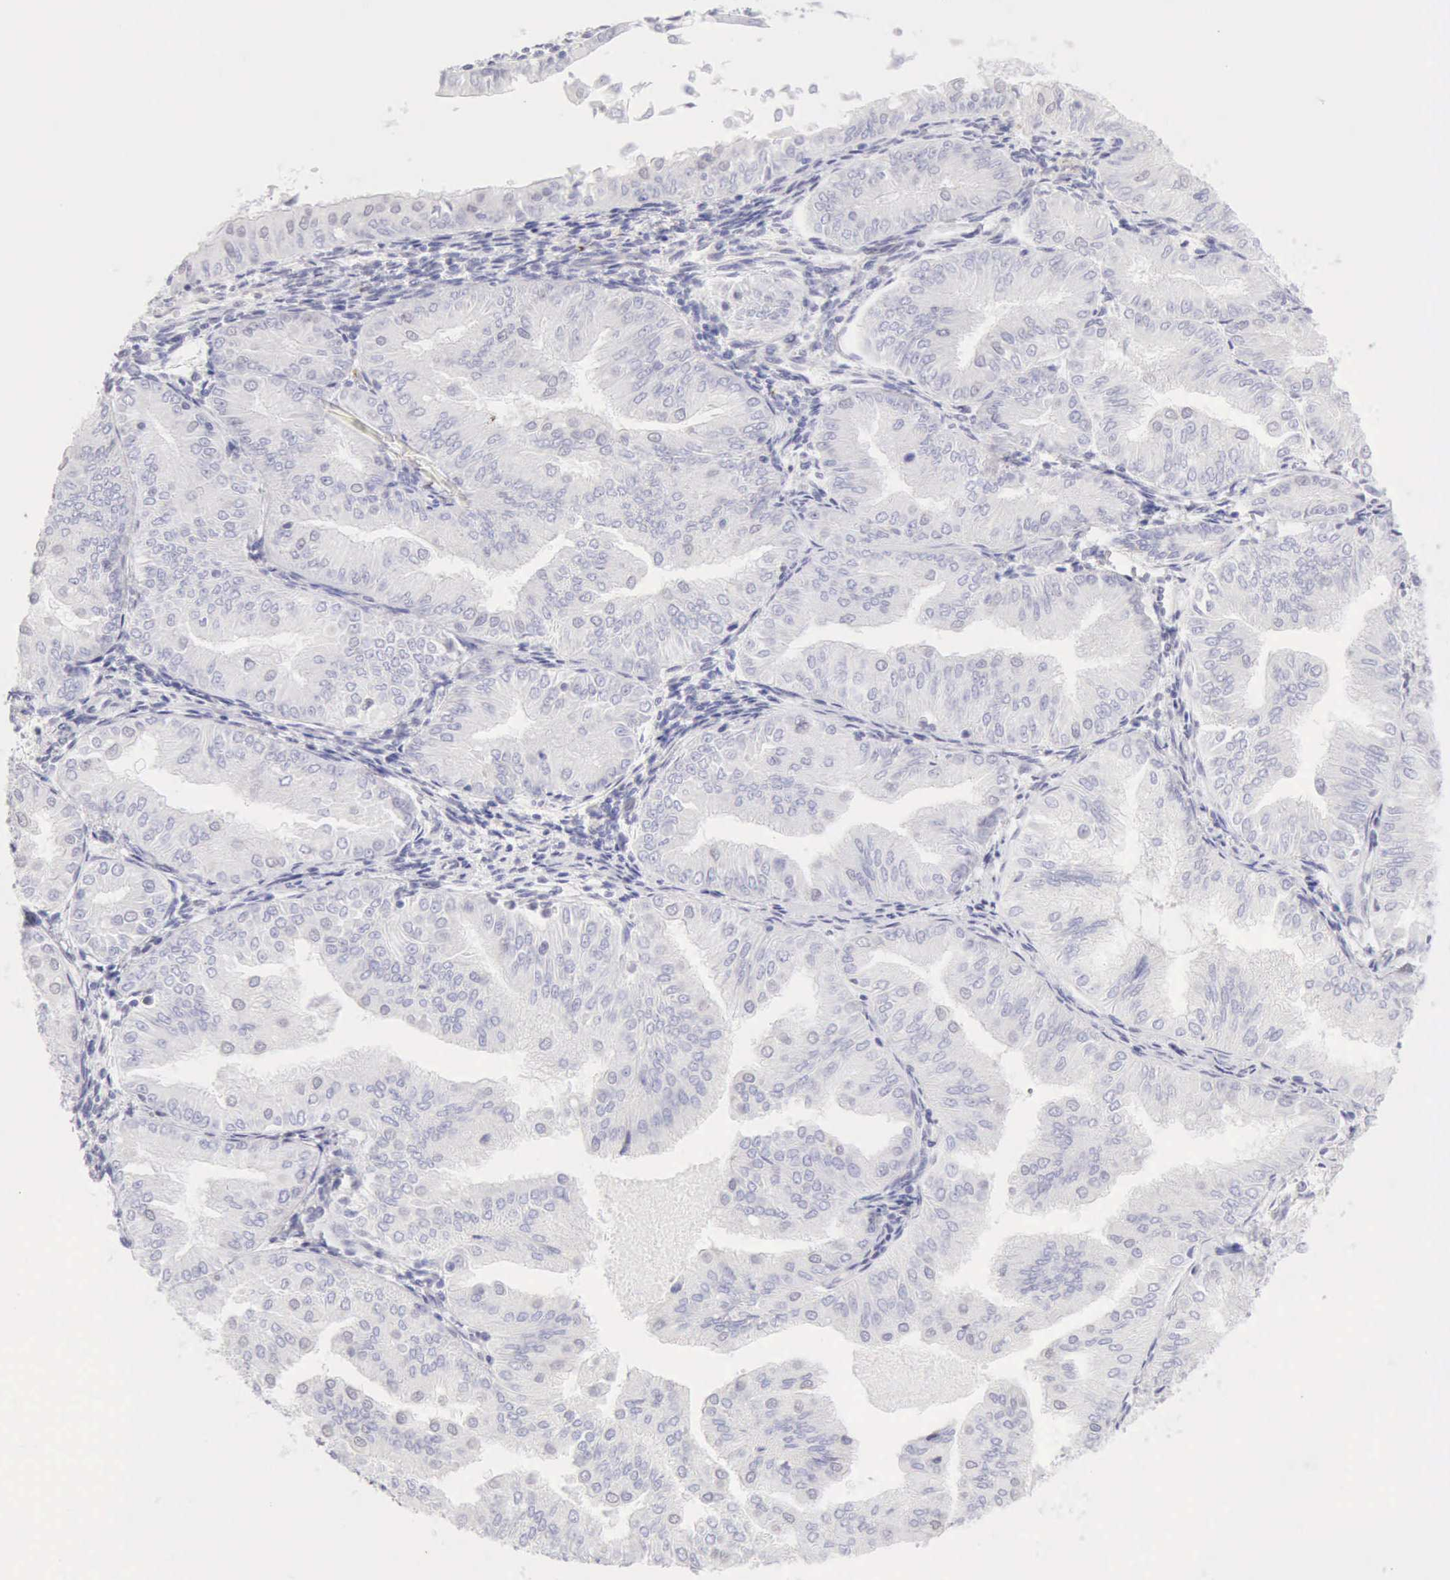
{"staining": {"intensity": "negative", "quantity": "none", "location": "none"}, "tissue": "endometrial cancer", "cell_type": "Tumor cells", "image_type": "cancer", "snomed": [{"axis": "morphology", "description": "Adenocarcinoma, NOS"}, {"axis": "topography", "description": "Endometrium"}], "caption": "An immunohistochemistry (IHC) photomicrograph of adenocarcinoma (endometrial) is shown. There is no staining in tumor cells of adenocarcinoma (endometrial).", "gene": "RNASE1", "patient": {"sex": "female", "age": 53}}